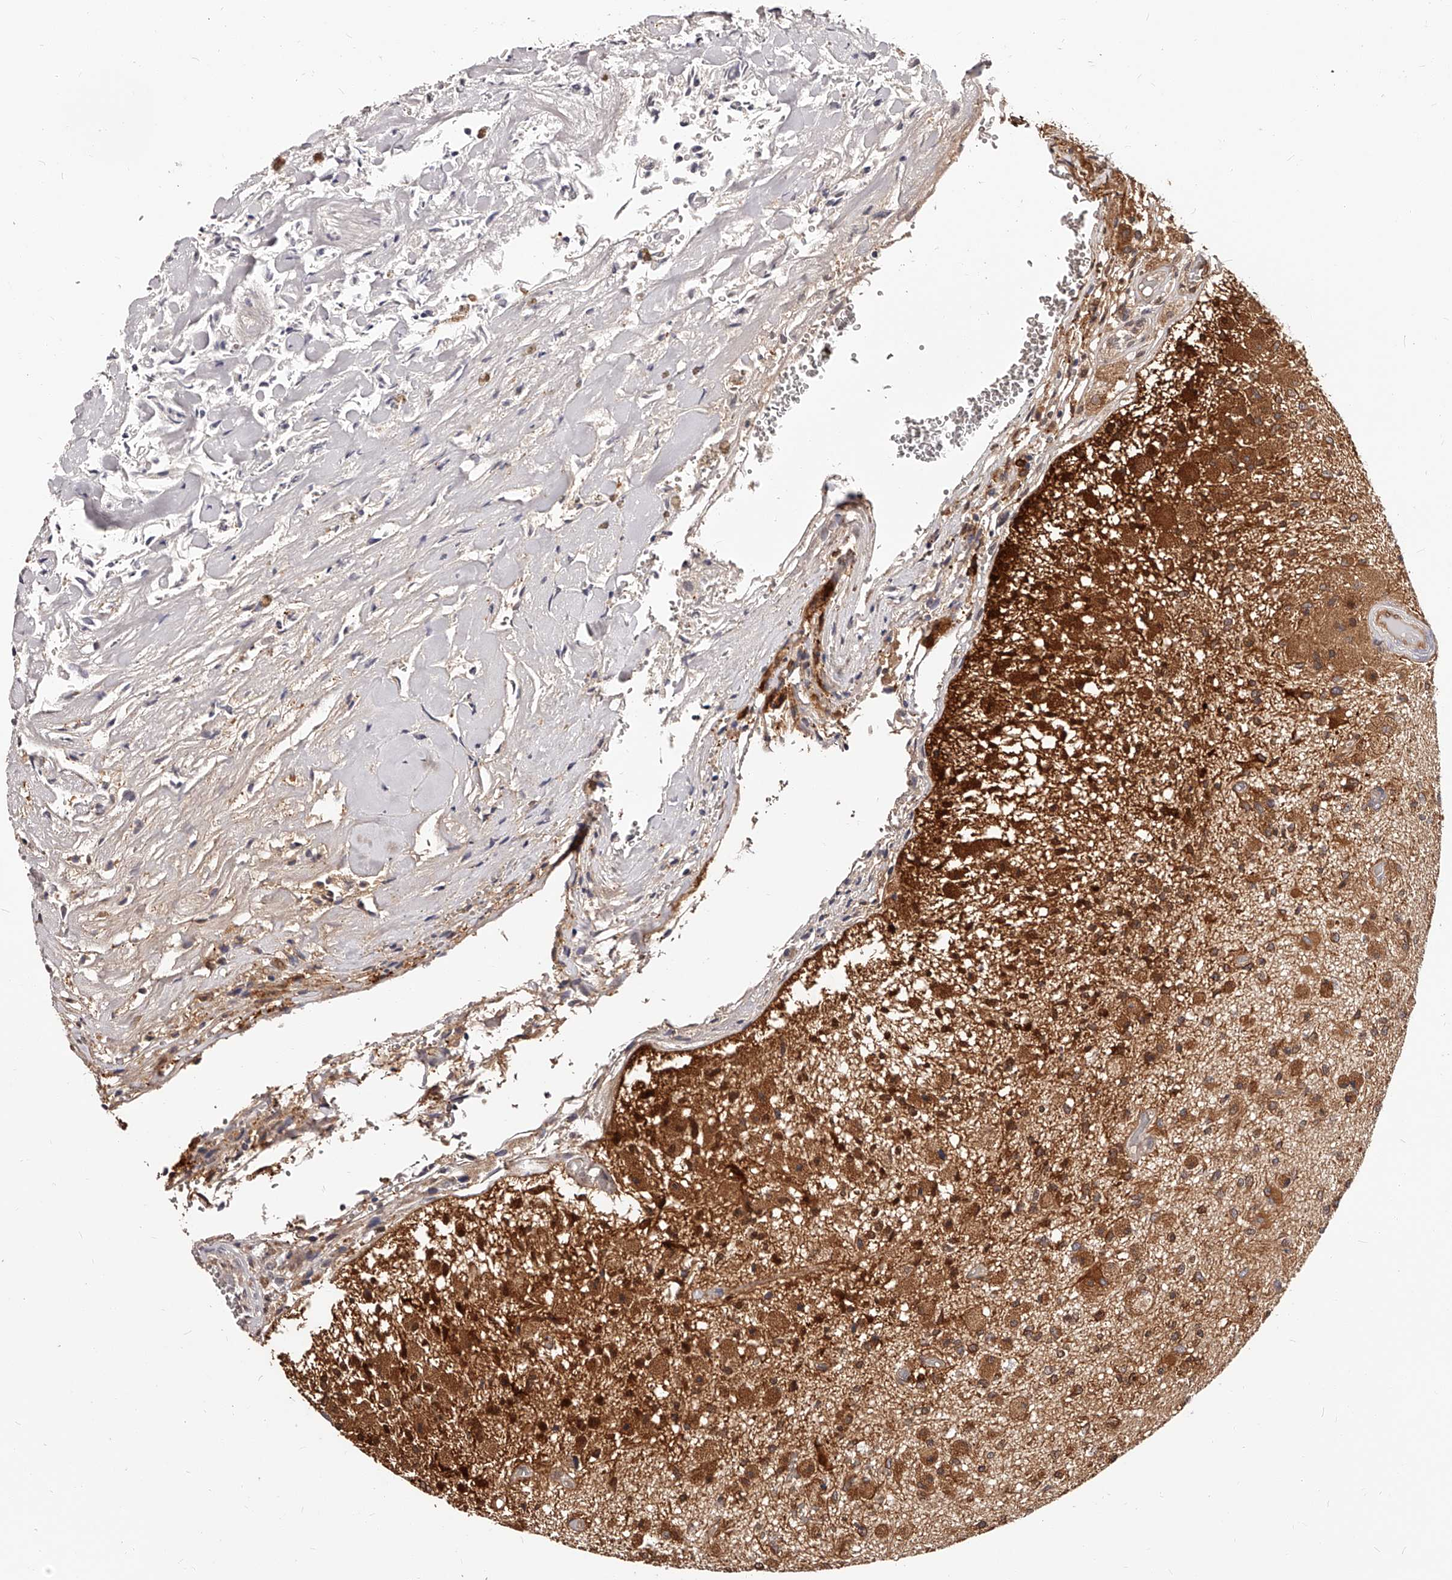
{"staining": {"intensity": "moderate", "quantity": ">75%", "location": "cytoplasmic/membranous"}, "tissue": "glioma", "cell_type": "Tumor cells", "image_type": "cancer", "snomed": [{"axis": "morphology", "description": "Normal tissue, NOS"}, {"axis": "morphology", "description": "Glioma, malignant, High grade"}, {"axis": "topography", "description": "Cerebral cortex"}], "caption": "Glioma stained with a brown dye shows moderate cytoplasmic/membranous positive positivity in approximately >75% of tumor cells.", "gene": "LAP3", "patient": {"sex": "male", "age": 77}}